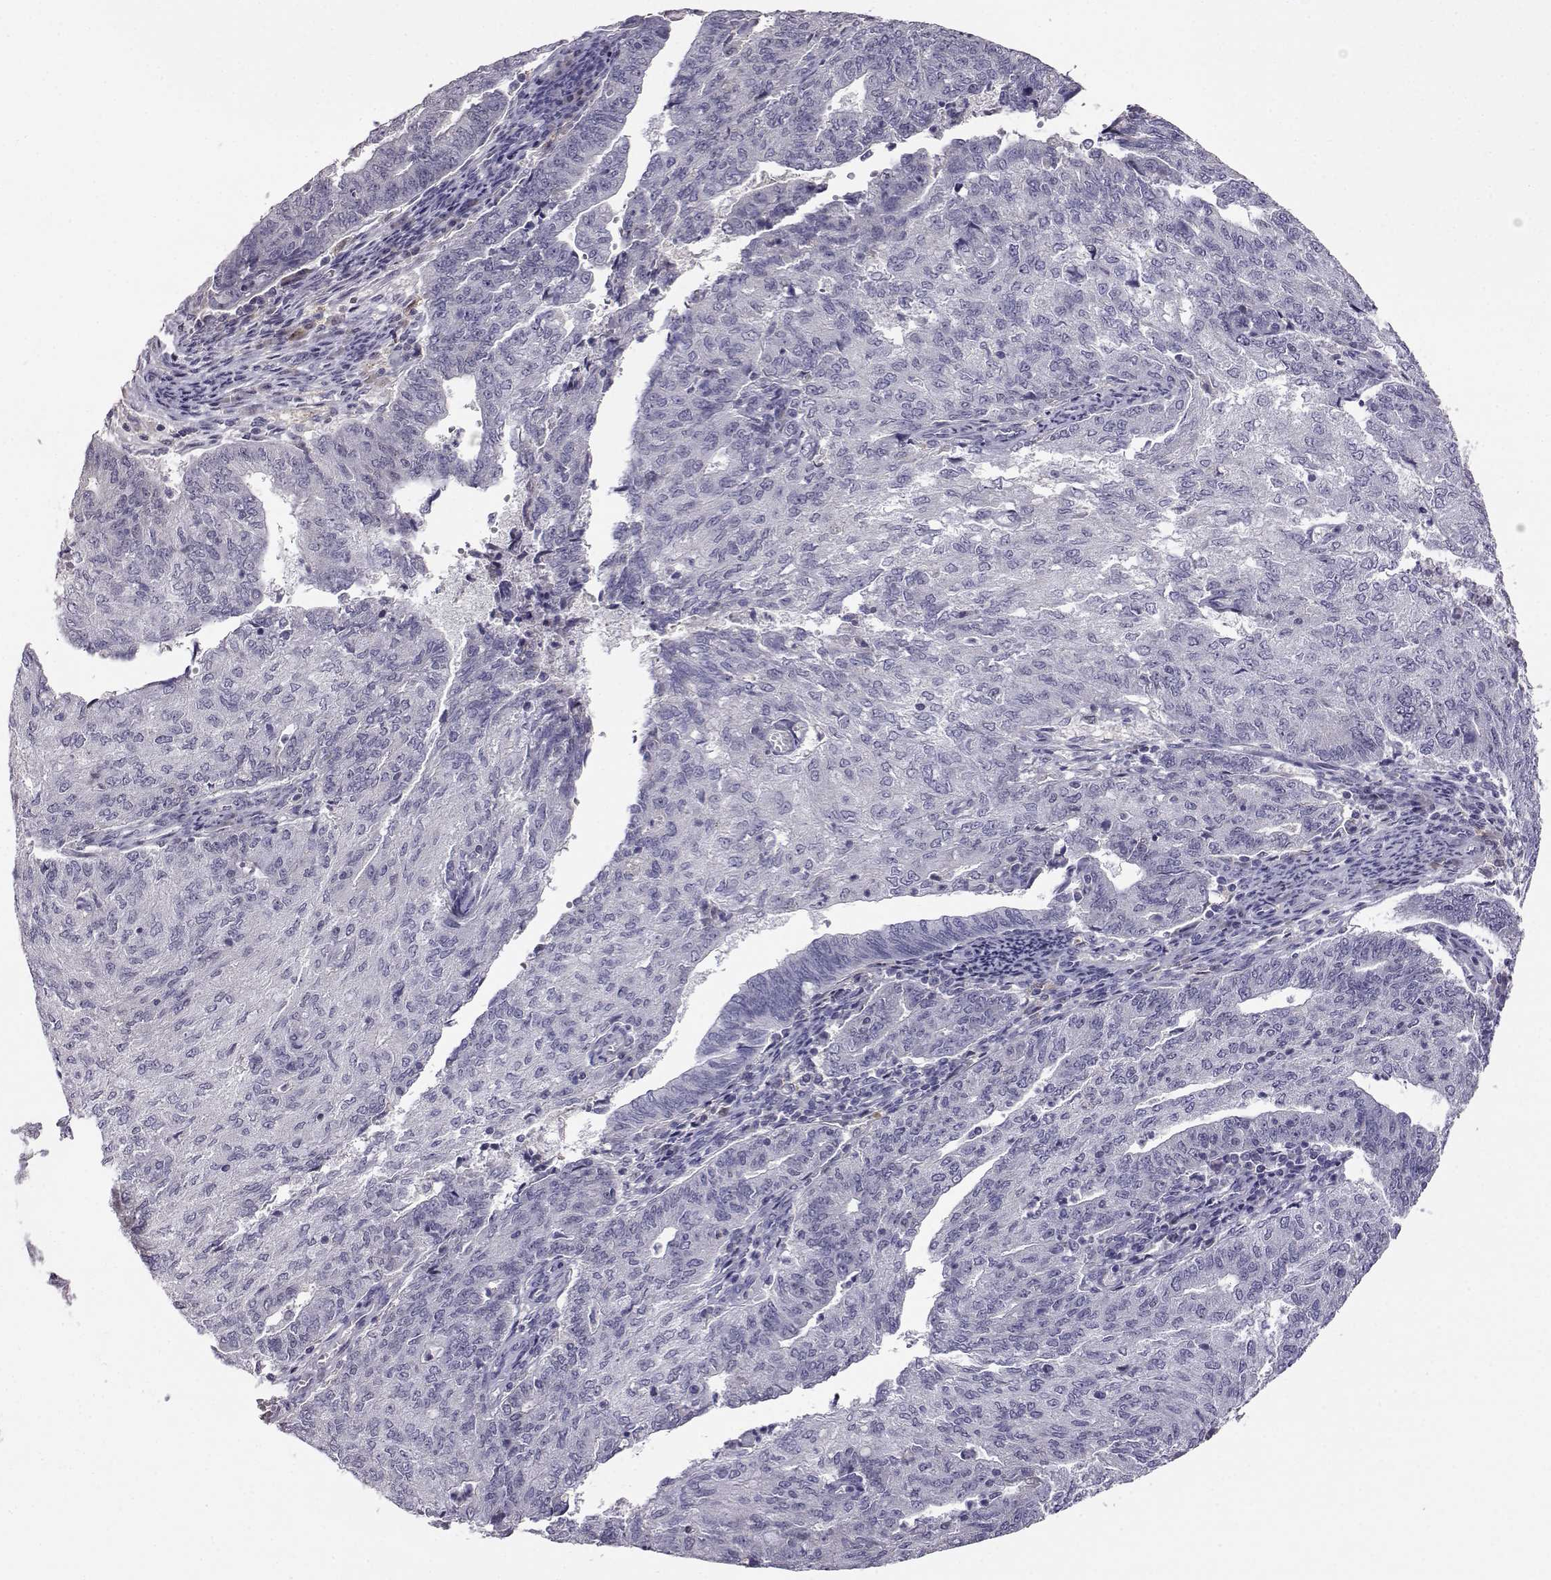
{"staining": {"intensity": "negative", "quantity": "none", "location": "none"}, "tissue": "endometrial cancer", "cell_type": "Tumor cells", "image_type": "cancer", "snomed": [{"axis": "morphology", "description": "Adenocarcinoma, NOS"}, {"axis": "topography", "description": "Endometrium"}], "caption": "Tumor cells are negative for protein expression in human endometrial cancer.", "gene": "AKR1B1", "patient": {"sex": "female", "age": 82}}